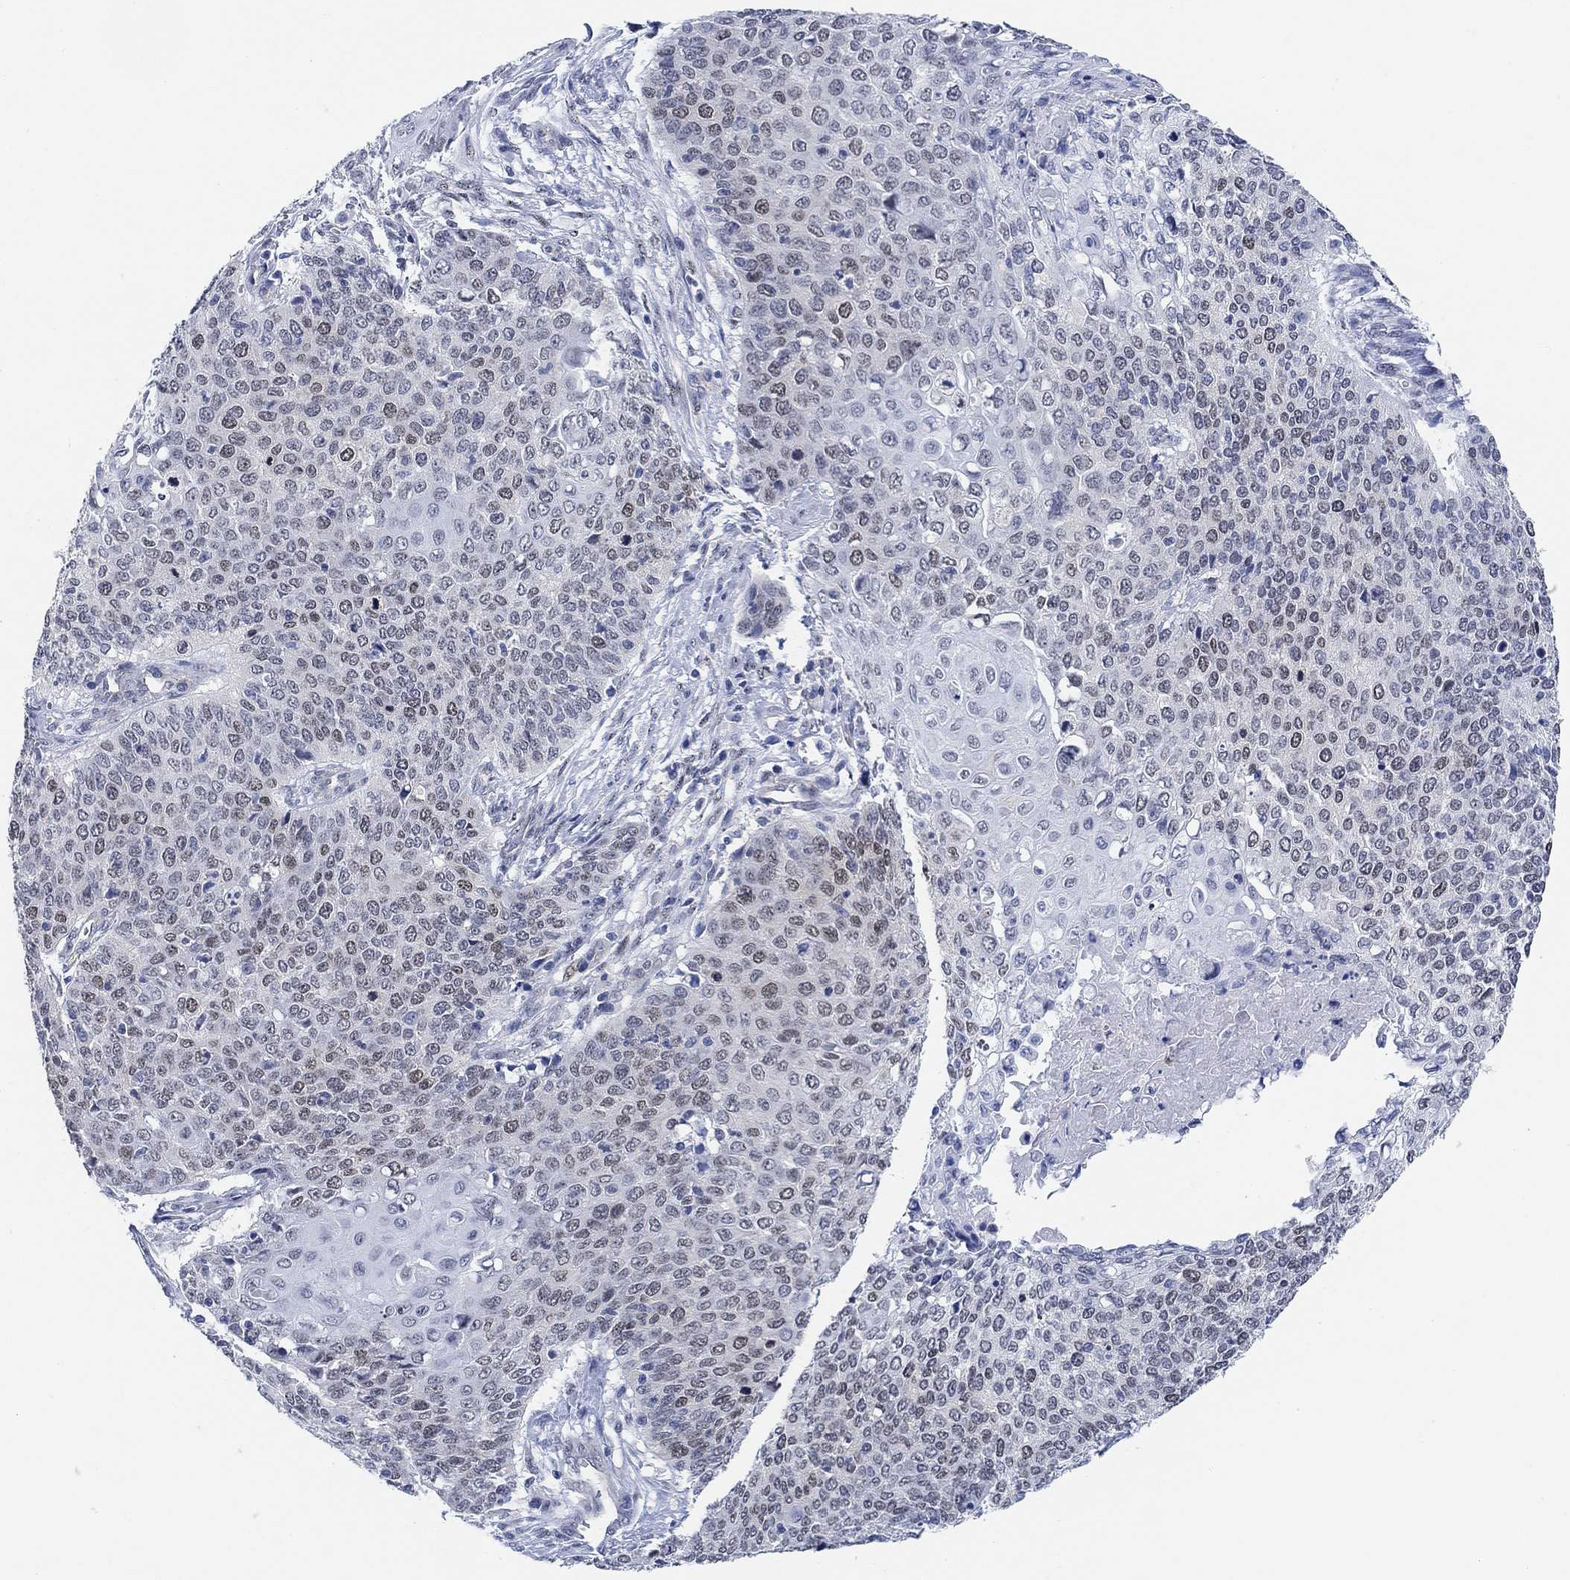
{"staining": {"intensity": "weak", "quantity": "<25%", "location": "nuclear"}, "tissue": "cervical cancer", "cell_type": "Tumor cells", "image_type": "cancer", "snomed": [{"axis": "morphology", "description": "Squamous cell carcinoma, NOS"}, {"axis": "topography", "description": "Cervix"}], "caption": "A high-resolution image shows IHC staining of cervical cancer, which exhibits no significant expression in tumor cells.", "gene": "PAX6", "patient": {"sex": "female", "age": 39}}